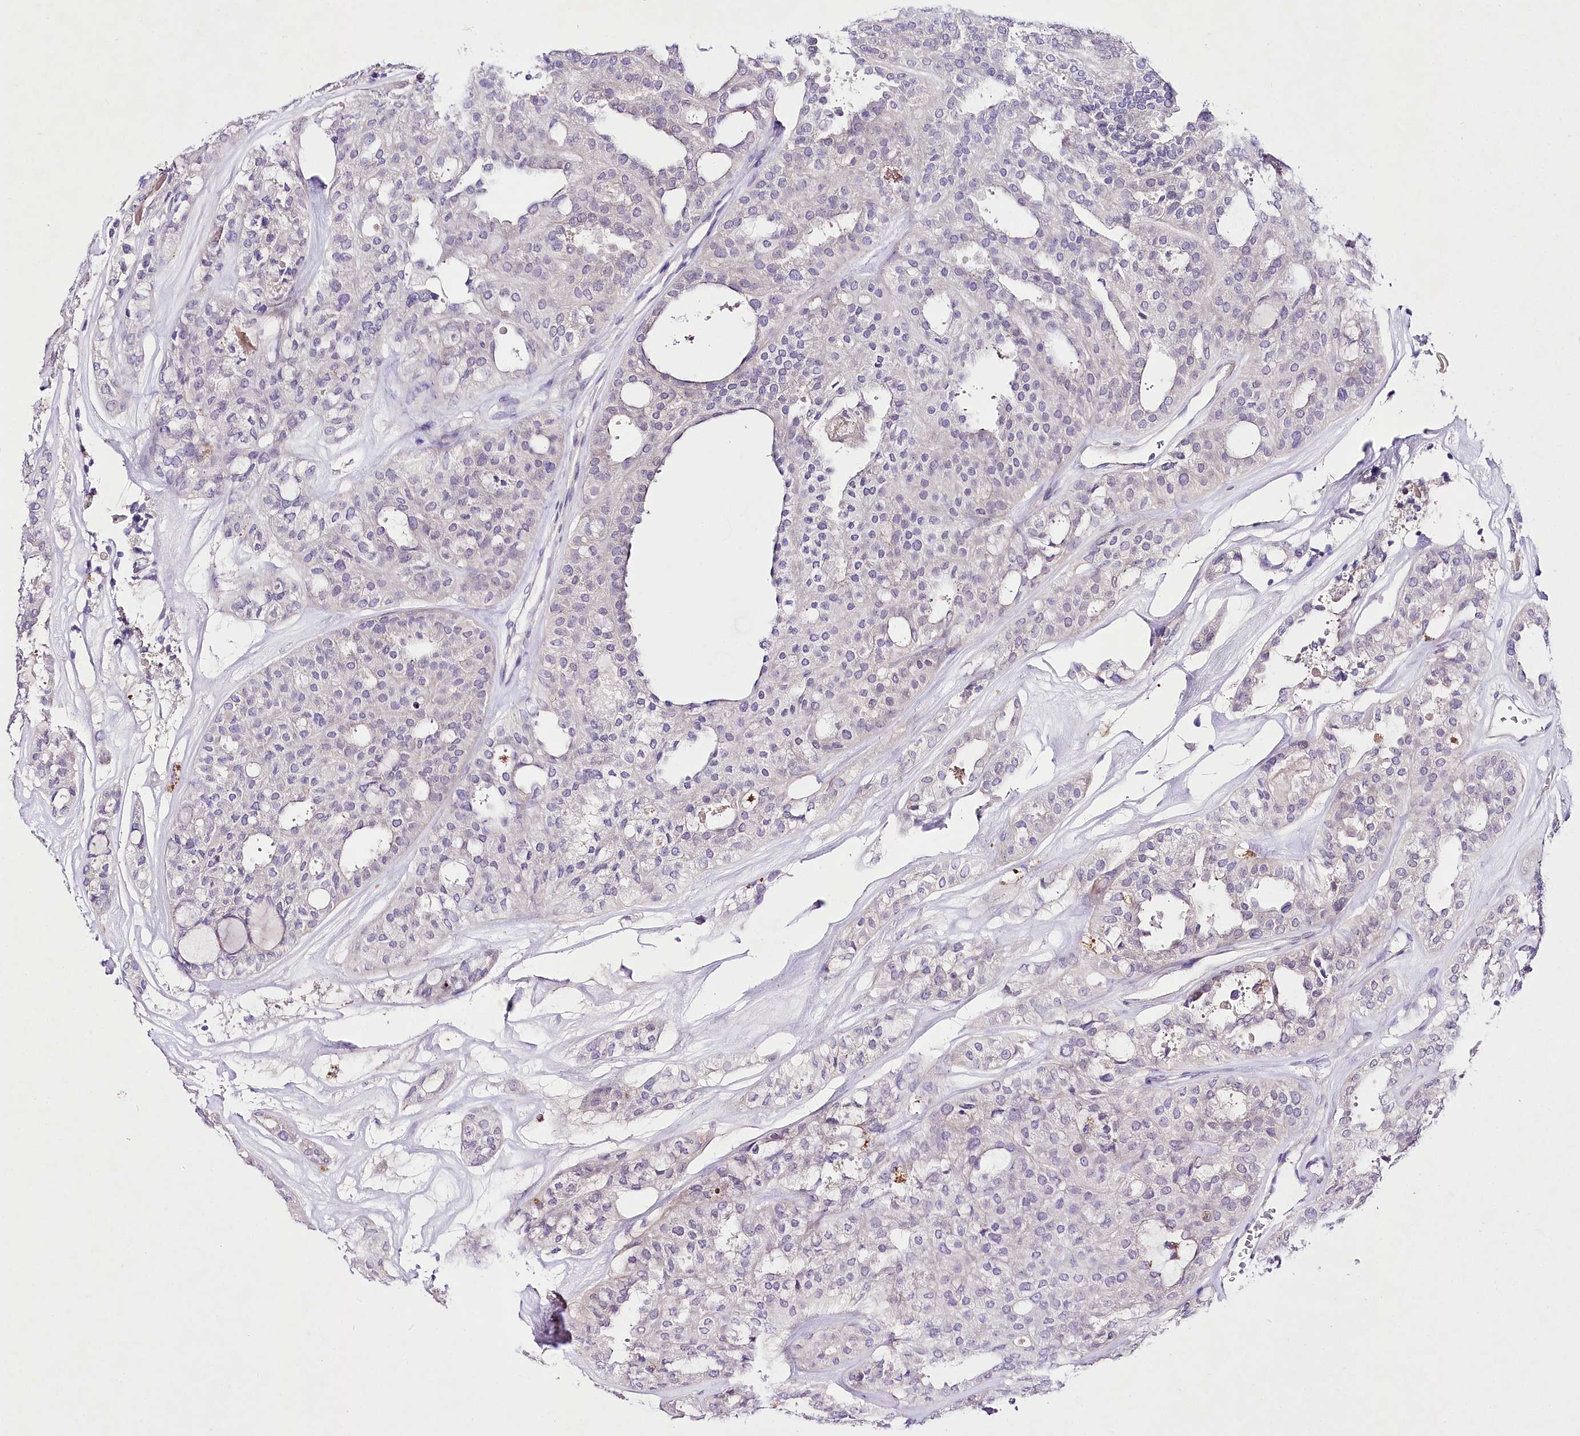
{"staining": {"intensity": "negative", "quantity": "none", "location": "none"}, "tissue": "thyroid cancer", "cell_type": "Tumor cells", "image_type": "cancer", "snomed": [{"axis": "morphology", "description": "Follicular adenoma carcinoma, NOS"}, {"axis": "topography", "description": "Thyroid gland"}], "caption": "This image is of thyroid follicular adenoma carcinoma stained with immunohistochemistry (IHC) to label a protein in brown with the nuclei are counter-stained blue. There is no staining in tumor cells.", "gene": "LRRC14B", "patient": {"sex": "male", "age": 75}}